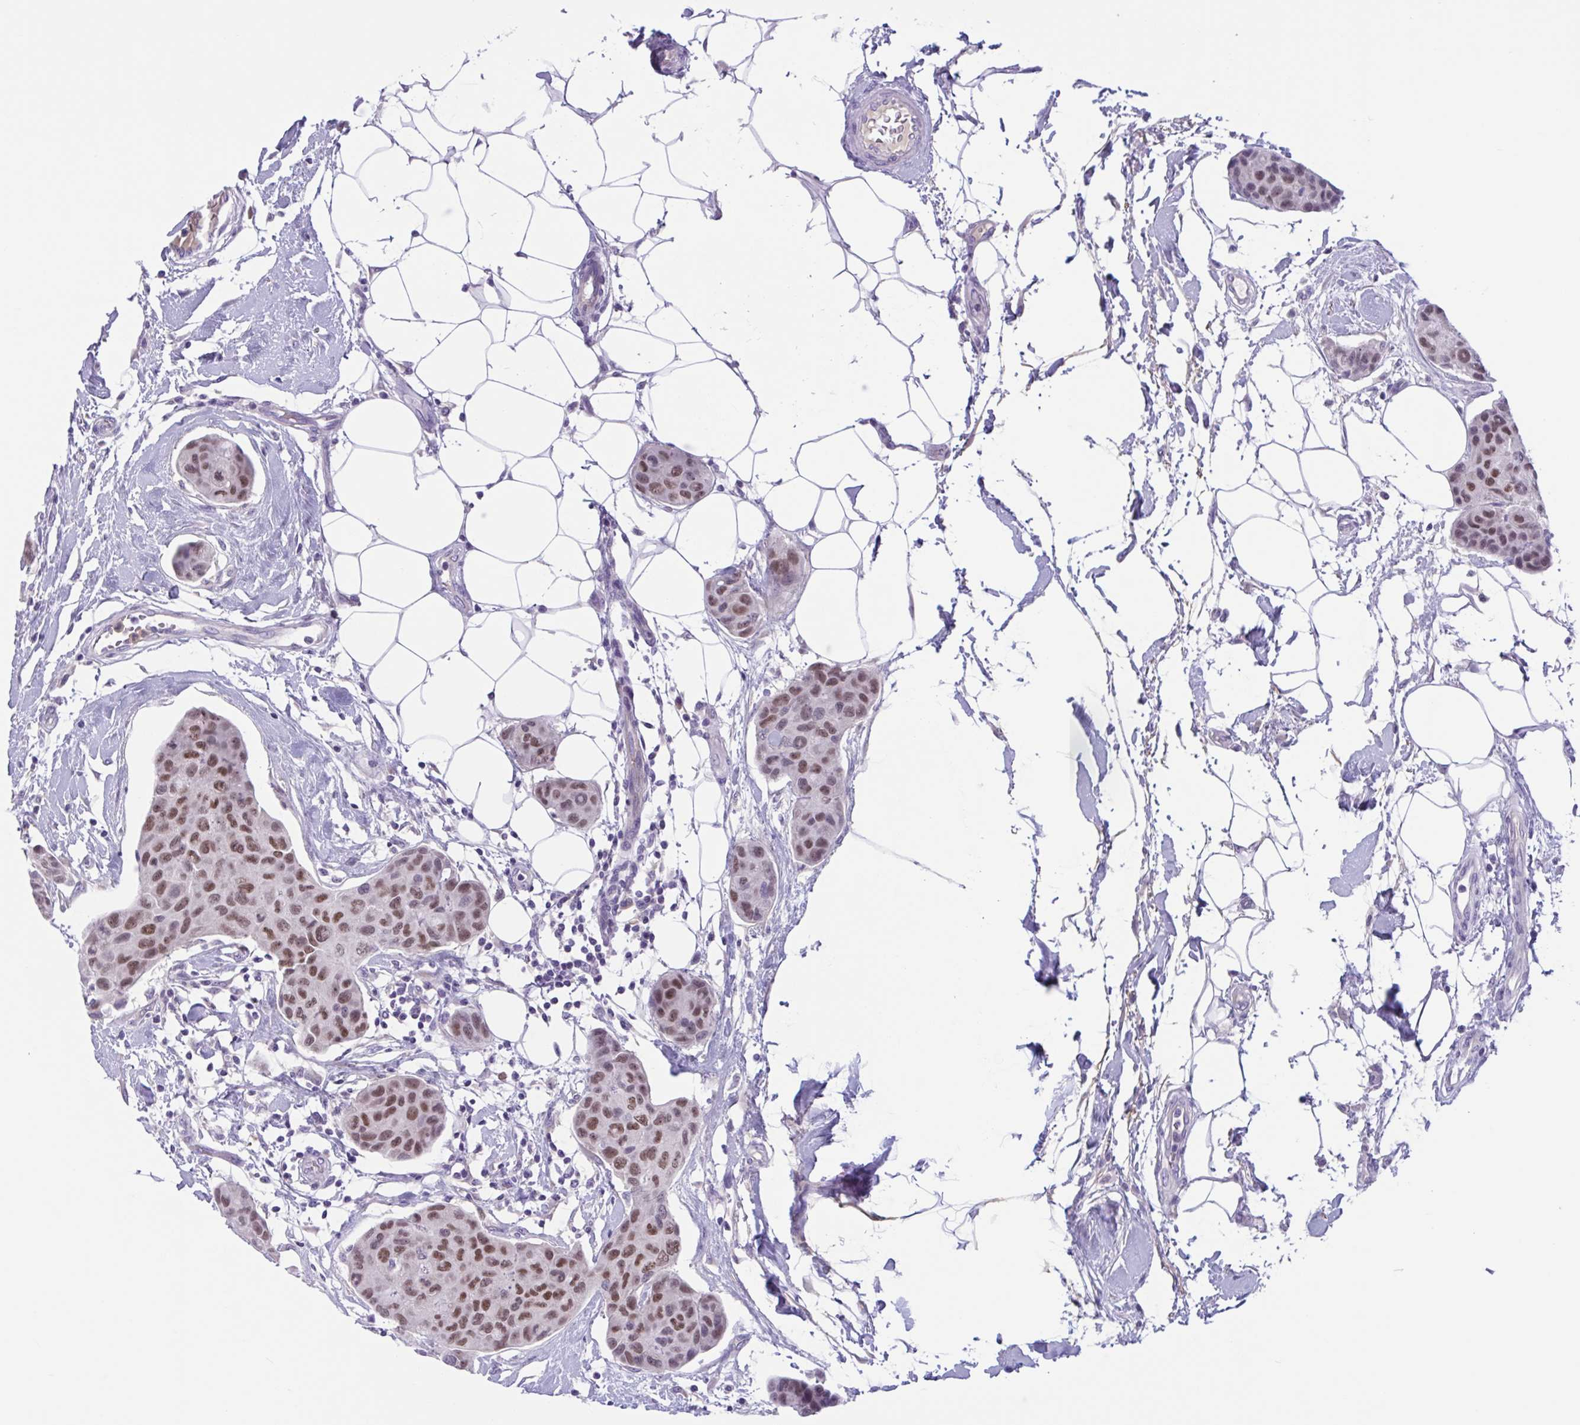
{"staining": {"intensity": "moderate", "quantity": ">75%", "location": "nuclear"}, "tissue": "breast cancer", "cell_type": "Tumor cells", "image_type": "cancer", "snomed": [{"axis": "morphology", "description": "Duct carcinoma"}, {"axis": "topography", "description": "Breast"}, {"axis": "topography", "description": "Lymph node"}], "caption": "This is a photomicrograph of IHC staining of breast cancer (infiltrating ductal carcinoma), which shows moderate staining in the nuclear of tumor cells.", "gene": "WNT9B", "patient": {"sex": "female", "age": 80}}